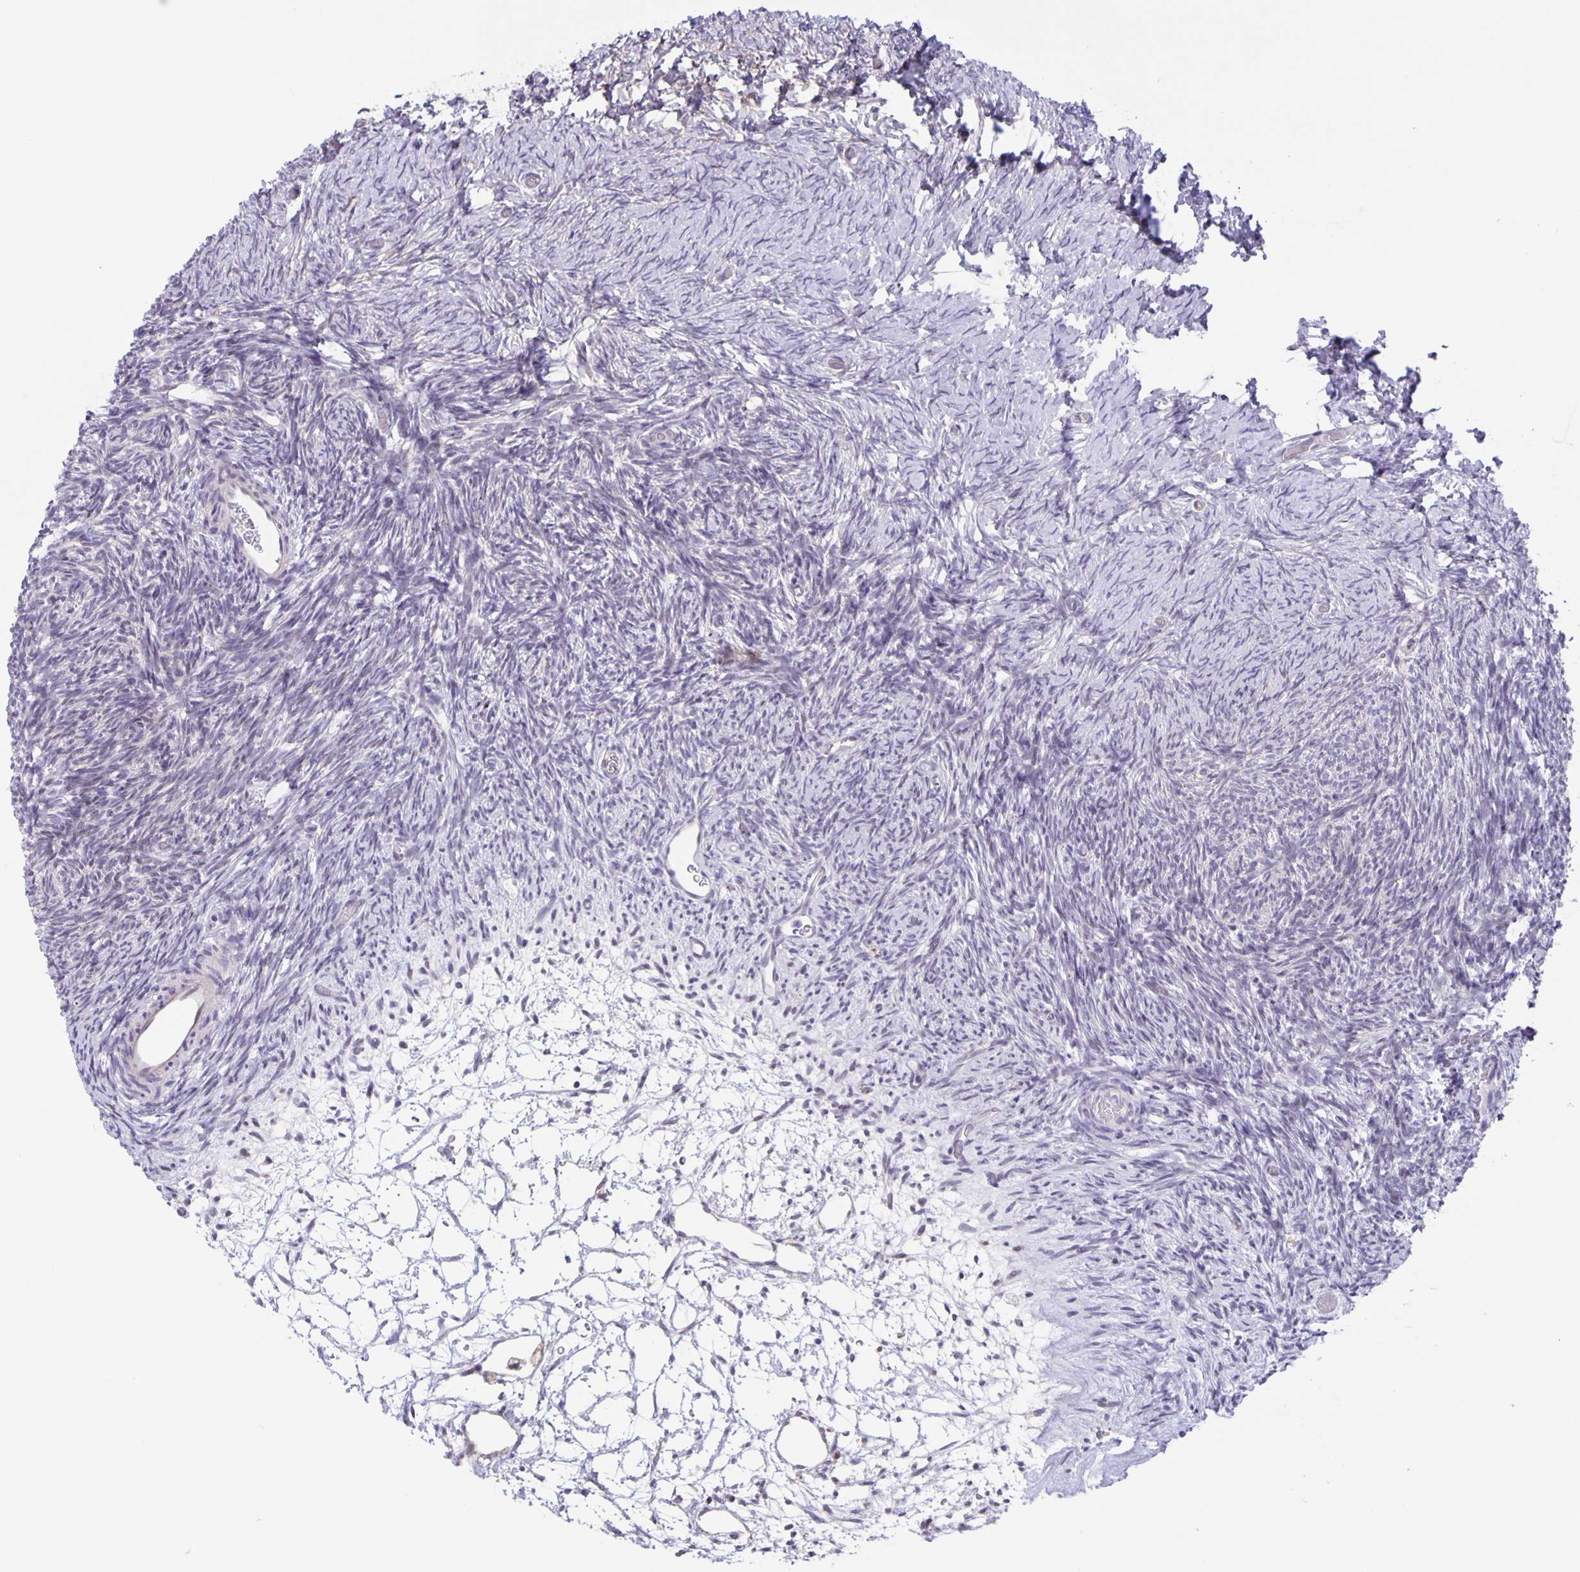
{"staining": {"intensity": "negative", "quantity": "none", "location": "none"}, "tissue": "ovary", "cell_type": "Ovarian stroma cells", "image_type": "normal", "snomed": [{"axis": "morphology", "description": "Normal tissue, NOS"}, {"axis": "topography", "description": "Ovary"}], "caption": "The immunohistochemistry (IHC) micrograph has no significant expression in ovarian stroma cells of ovary. The staining is performed using DAB brown chromogen with nuclei counter-stained in using hematoxylin.", "gene": "MAPK12", "patient": {"sex": "female", "age": 39}}